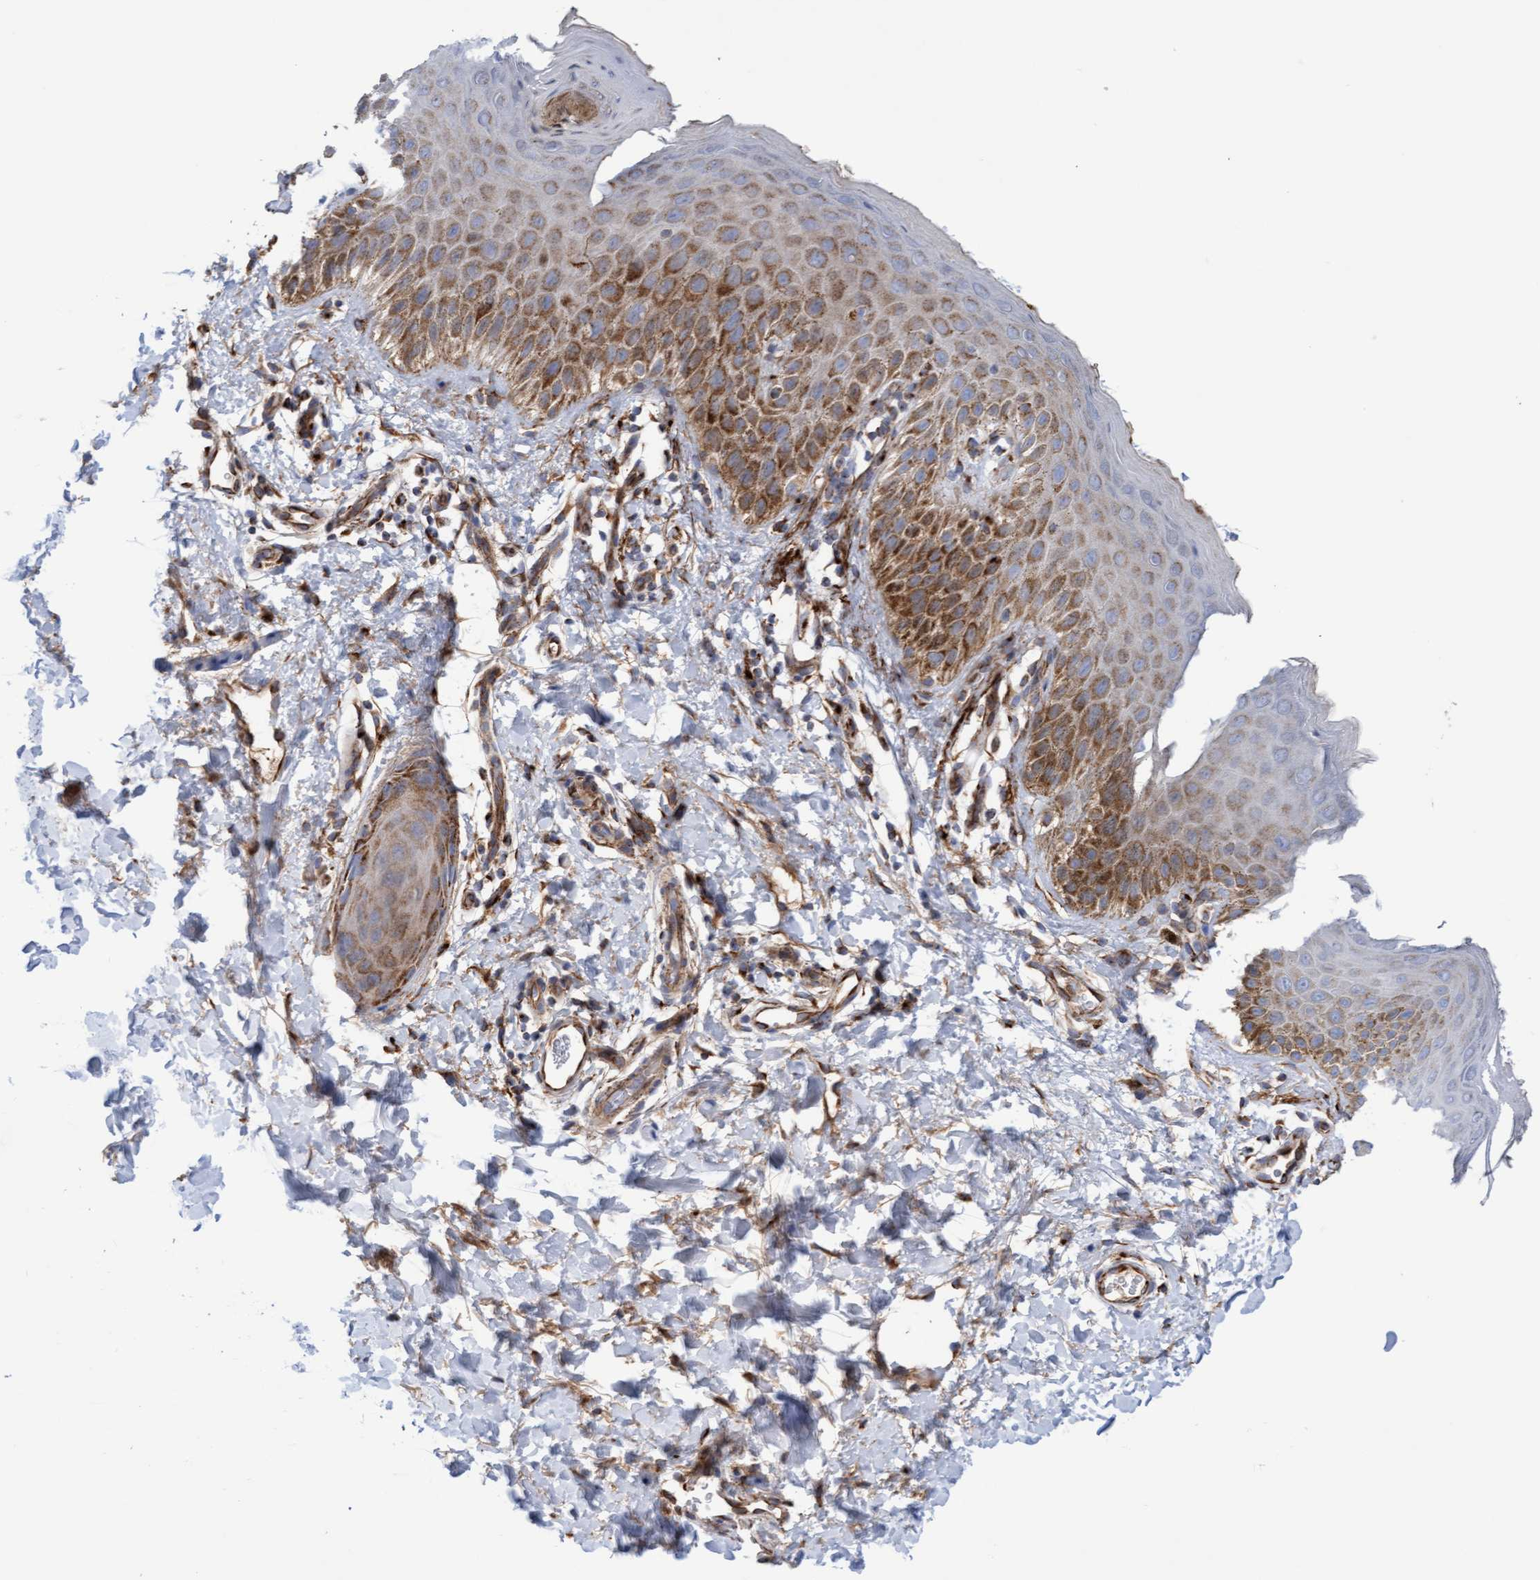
{"staining": {"intensity": "moderate", "quantity": "25%-75%", "location": "cytoplasmic/membranous"}, "tissue": "skin", "cell_type": "Epidermal cells", "image_type": "normal", "snomed": [{"axis": "morphology", "description": "Normal tissue, NOS"}, {"axis": "topography", "description": "Anal"}], "caption": "Skin stained with a brown dye displays moderate cytoplasmic/membranous positive staining in about 25%-75% of epidermal cells.", "gene": "GGTA1", "patient": {"sex": "male", "age": 44}}